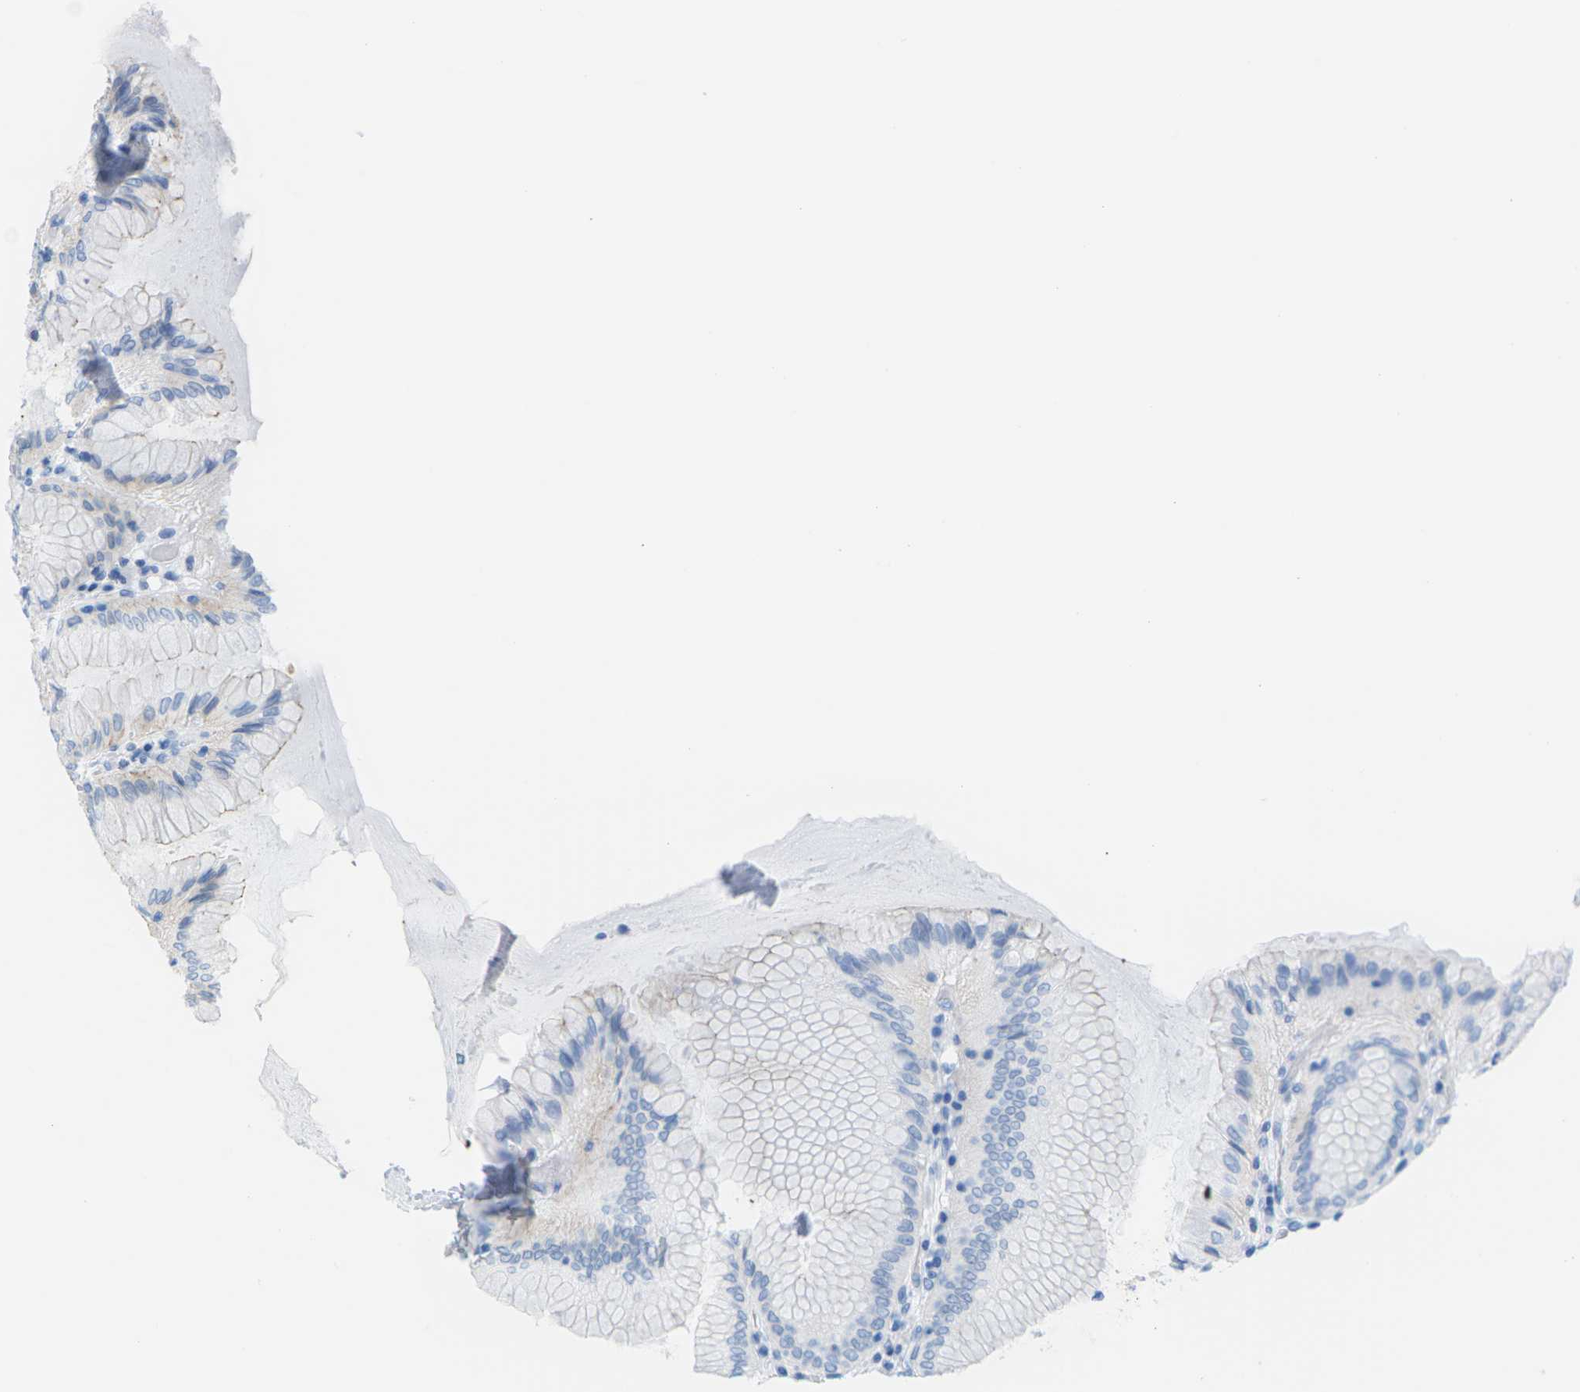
{"staining": {"intensity": "weak", "quantity": "<25%", "location": "cytoplasmic/membranous"}, "tissue": "stomach", "cell_type": "Glandular cells", "image_type": "normal", "snomed": [{"axis": "morphology", "description": "Normal tissue, NOS"}, {"axis": "topography", "description": "Stomach, lower"}], "caption": "Immunohistochemistry histopathology image of normal human stomach stained for a protein (brown), which reveals no positivity in glandular cells. (DAB (3,3'-diaminobenzidine) immunohistochemistry visualized using brightfield microscopy, high magnification).", "gene": "CLDN3", "patient": {"sex": "female", "age": 76}}